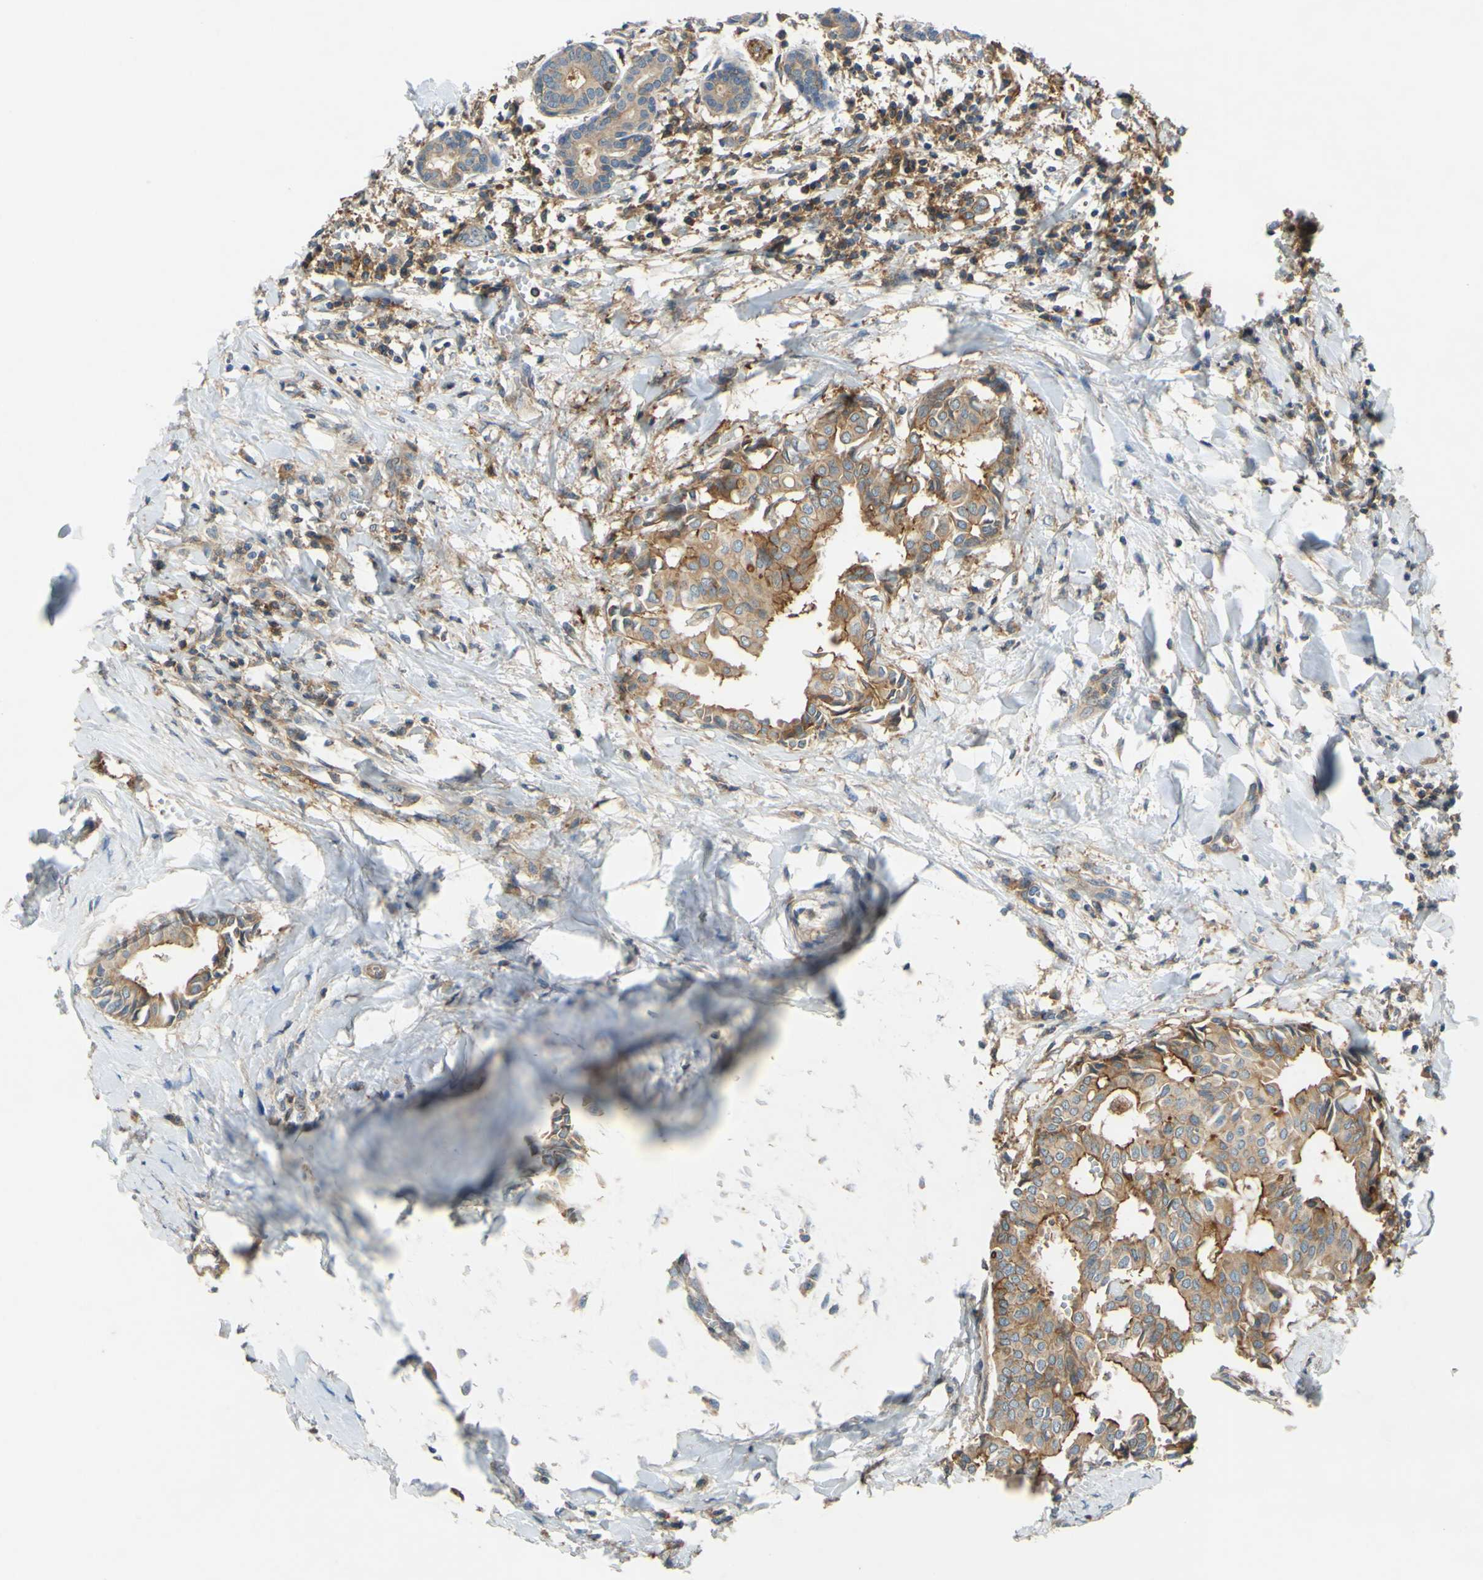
{"staining": {"intensity": "weak", "quantity": ">75%", "location": "cytoplasmic/membranous"}, "tissue": "head and neck cancer", "cell_type": "Tumor cells", "image_type": "cancer", "snomed": [{"axis": "morphology", "description": "Adenocarcinoma, NOS"}, {"axis": "topography", "description": "Salivary gland"}, {"axis": "topography", "description": "Head-Neck"}], "caption": "Protein staining of adenocarcinoma (head and neck) tissue reveals weak cytoplasmic/membranous staining in approximately >75% of tumor cells.", "gene": "POR", "patient": {"sex": "female", "age": 59}}